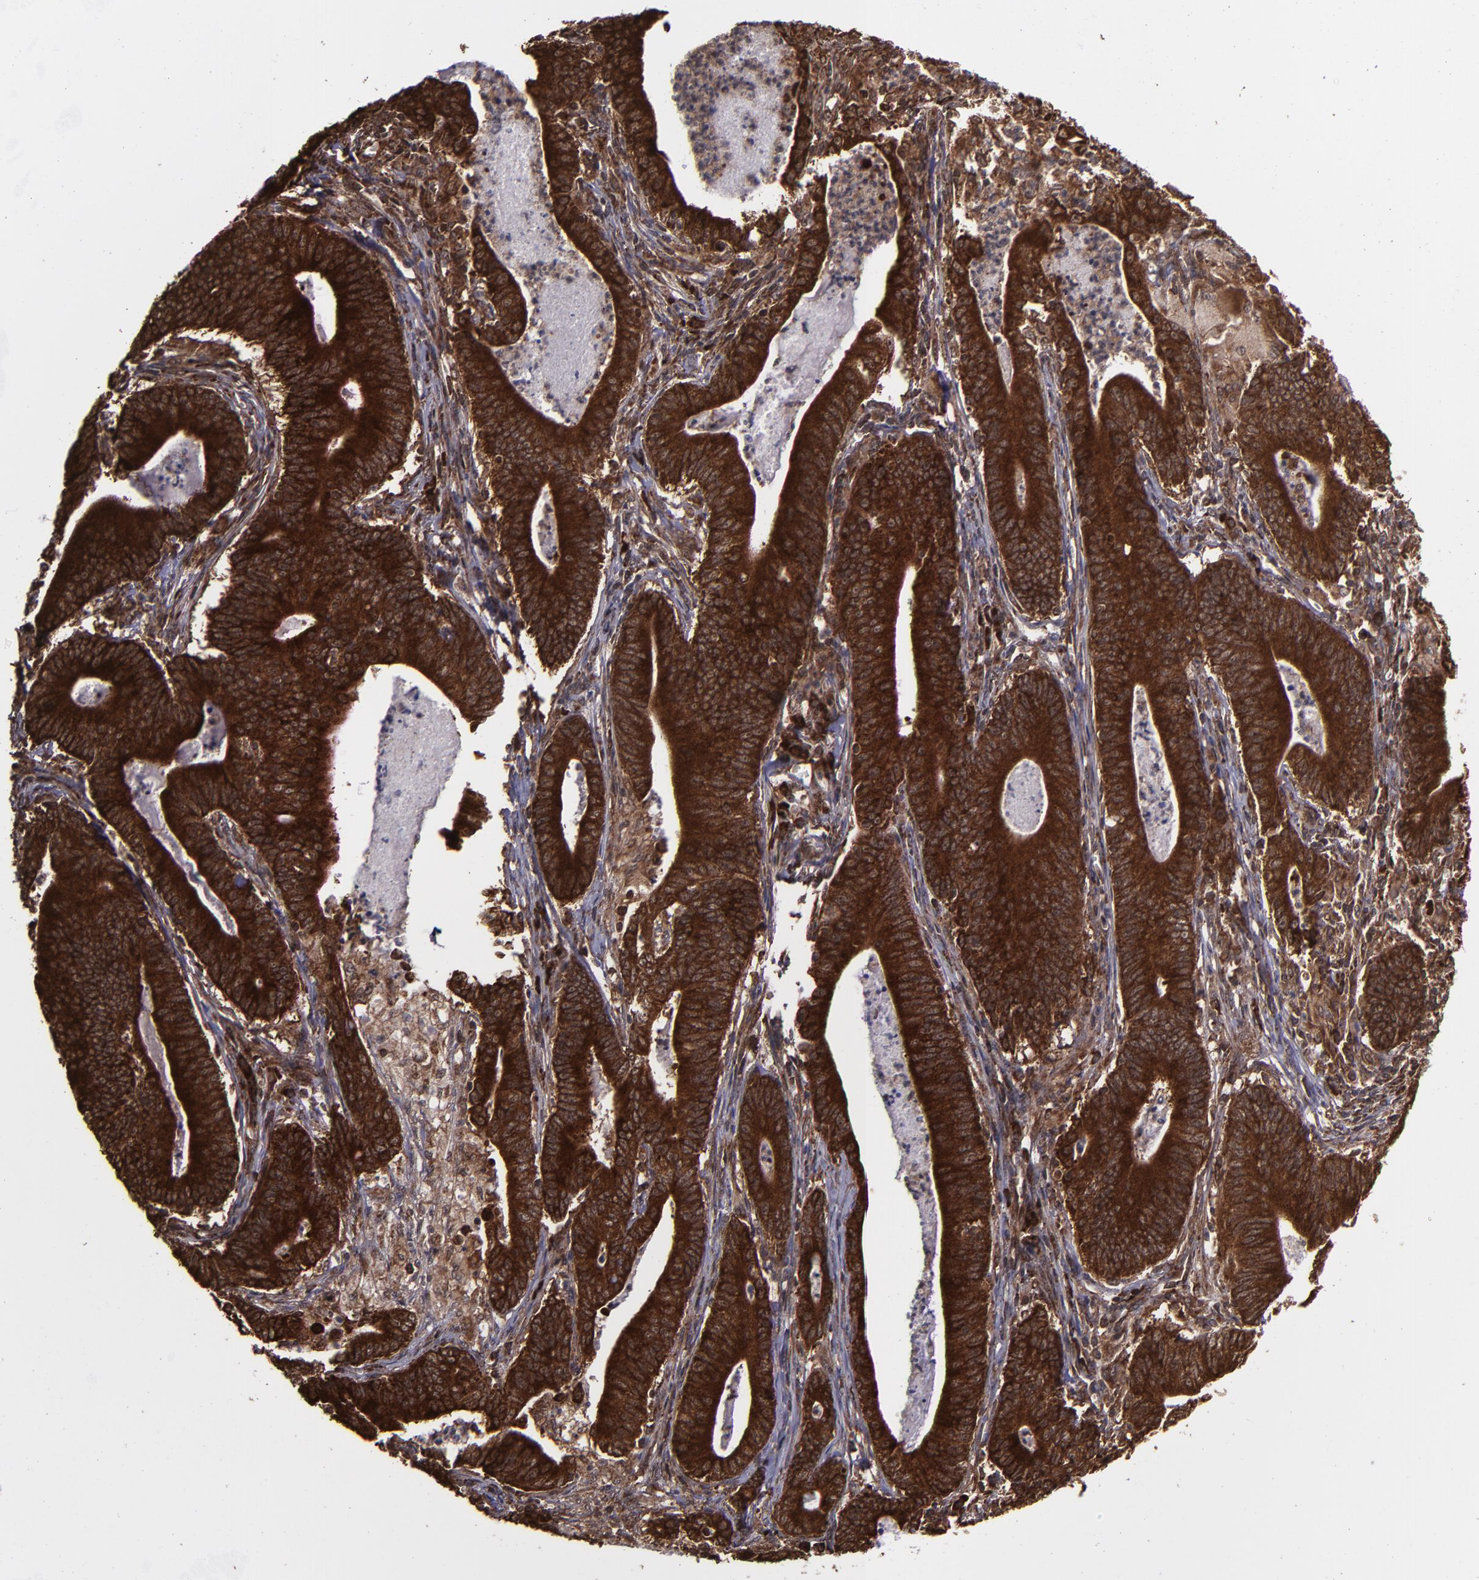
{"staining": {"intensity": "strong", "quantity": ">75%", "location": "cytoplasmic/membranous,nuclear"}, "tissue": "stomach cancer", "cell_type": "Tumor cells", "image_type": "cancer", "snomed": [{"axis": "morphology", "description": "Adenocarcinoma, NOS"}, {"axis": "topography", "description": "Stomach, lower"}], "caption": "Immunohistochemical staining of stomach cancer (adenocarcinoma) shows high levels of strong cytoplasmic/membranous and nuclear positivity in about >75% of tumor cells. Nuclei are stained in blue.", "gene": "EIF4ENIF1", "patient": {"sex": "female", "age": 86}}